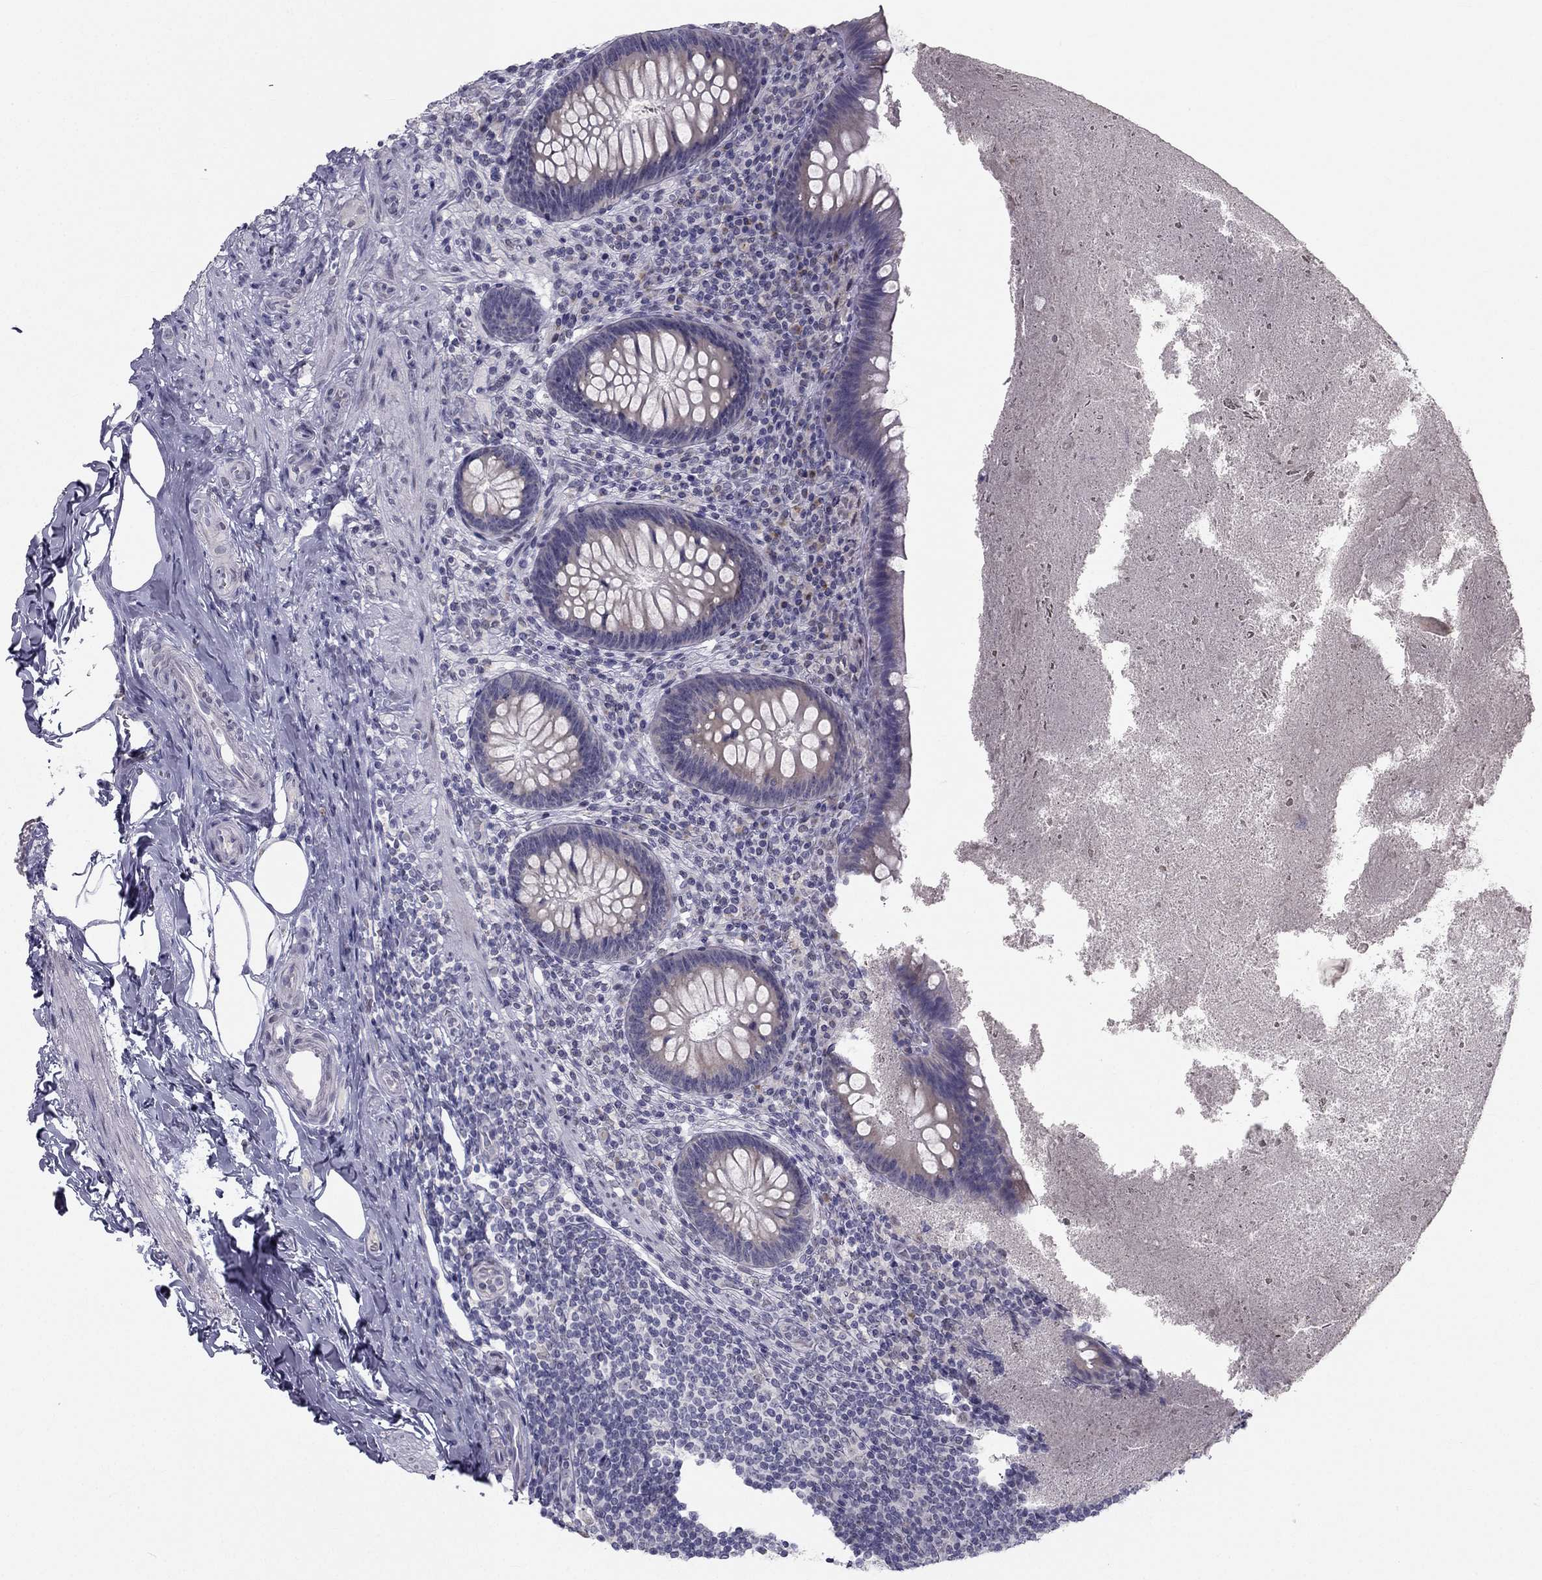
{"staining": {"intensity": "negative", "quantity": "none", "location": "none"}, "tissue": "appendix", "cell_type": "Glandular cells", "image_type": "normal", "snomed": [{"axis": "morphology", "description": "Normal tissue, NOS"}, {"axis": "topography", "description": "Appendix"}], "caption": "IHC of normal appendix demonstrates no expression in glandular cells. Brightfield microscopy of immunohistochemistry (IHC) stained with DAB (3,3'-diaminobenzidine) (brown) and hematoxylin (blue), captured at high magnification.", "gene": "TRPS1", "patient": {"sex": "male", "age": 47}}